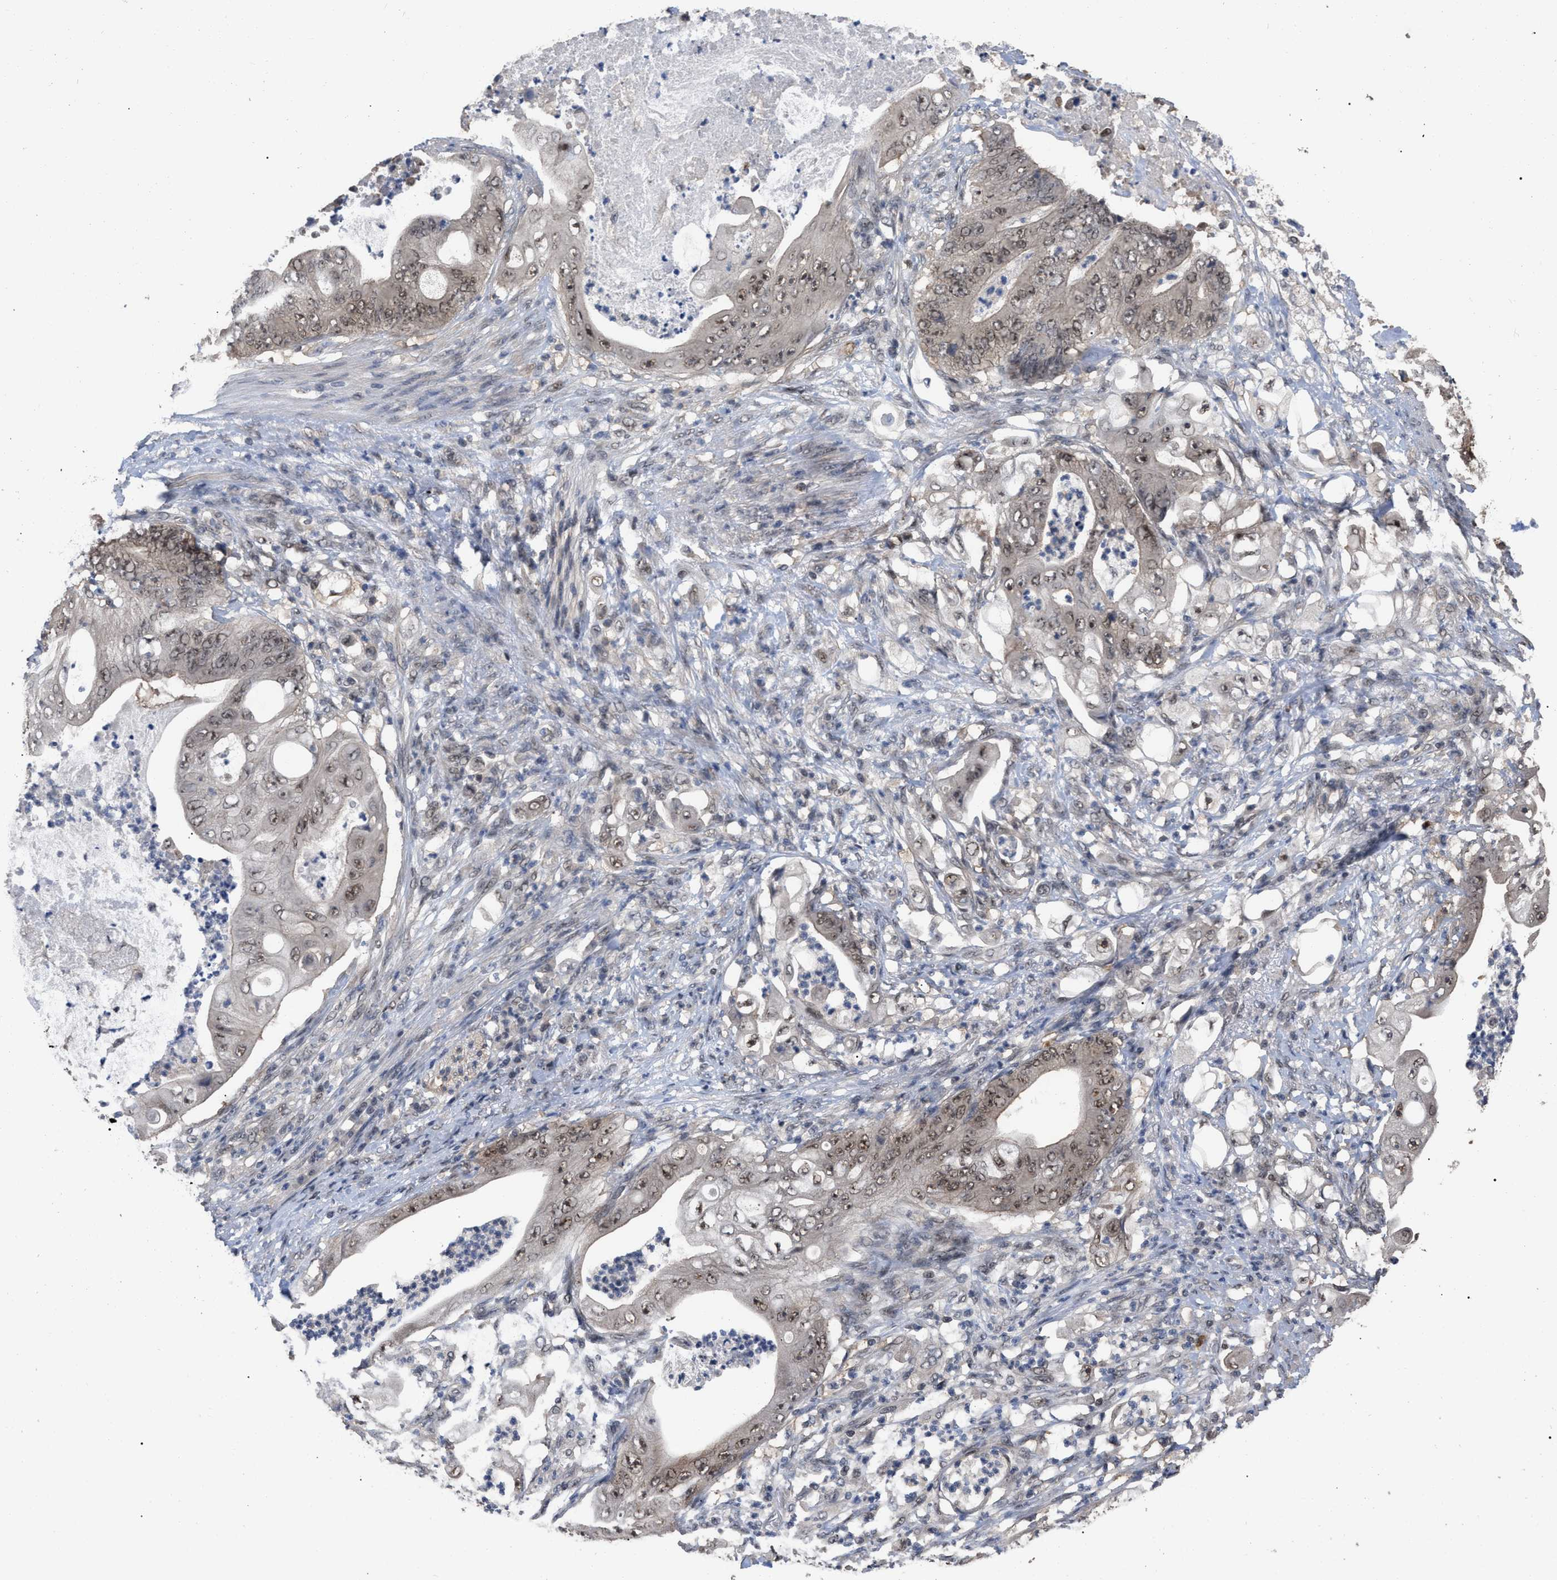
{"staining": {"intensity": "moderate", "quantity": ">75%", "location": "cytoplasmic/membranous,nuclear"}, "tissue": "stomach cancer", "cell_type": "Tumor cells", "image_type": "cancer", "snomed": [{"axis": "morphology", "description": "Adenocarcinoma, NOS"}, {"axis": "topography", "description": "Stomach"}], "caption": "Stomach cancer (adenocarcinoma) tissue reveals moderate cytoplasmic/membranous and nuclear positivity in approximately >75% of tumor cells, visualized by immunohistochemistry. The staining was performed using DAB to visualize the protein expression in brown, while the nuclei were stained in blue with hematoxylin (Magnification: 20x).", "gene": "JAZF1", "patient": {"sex": "female", "age": 73}}